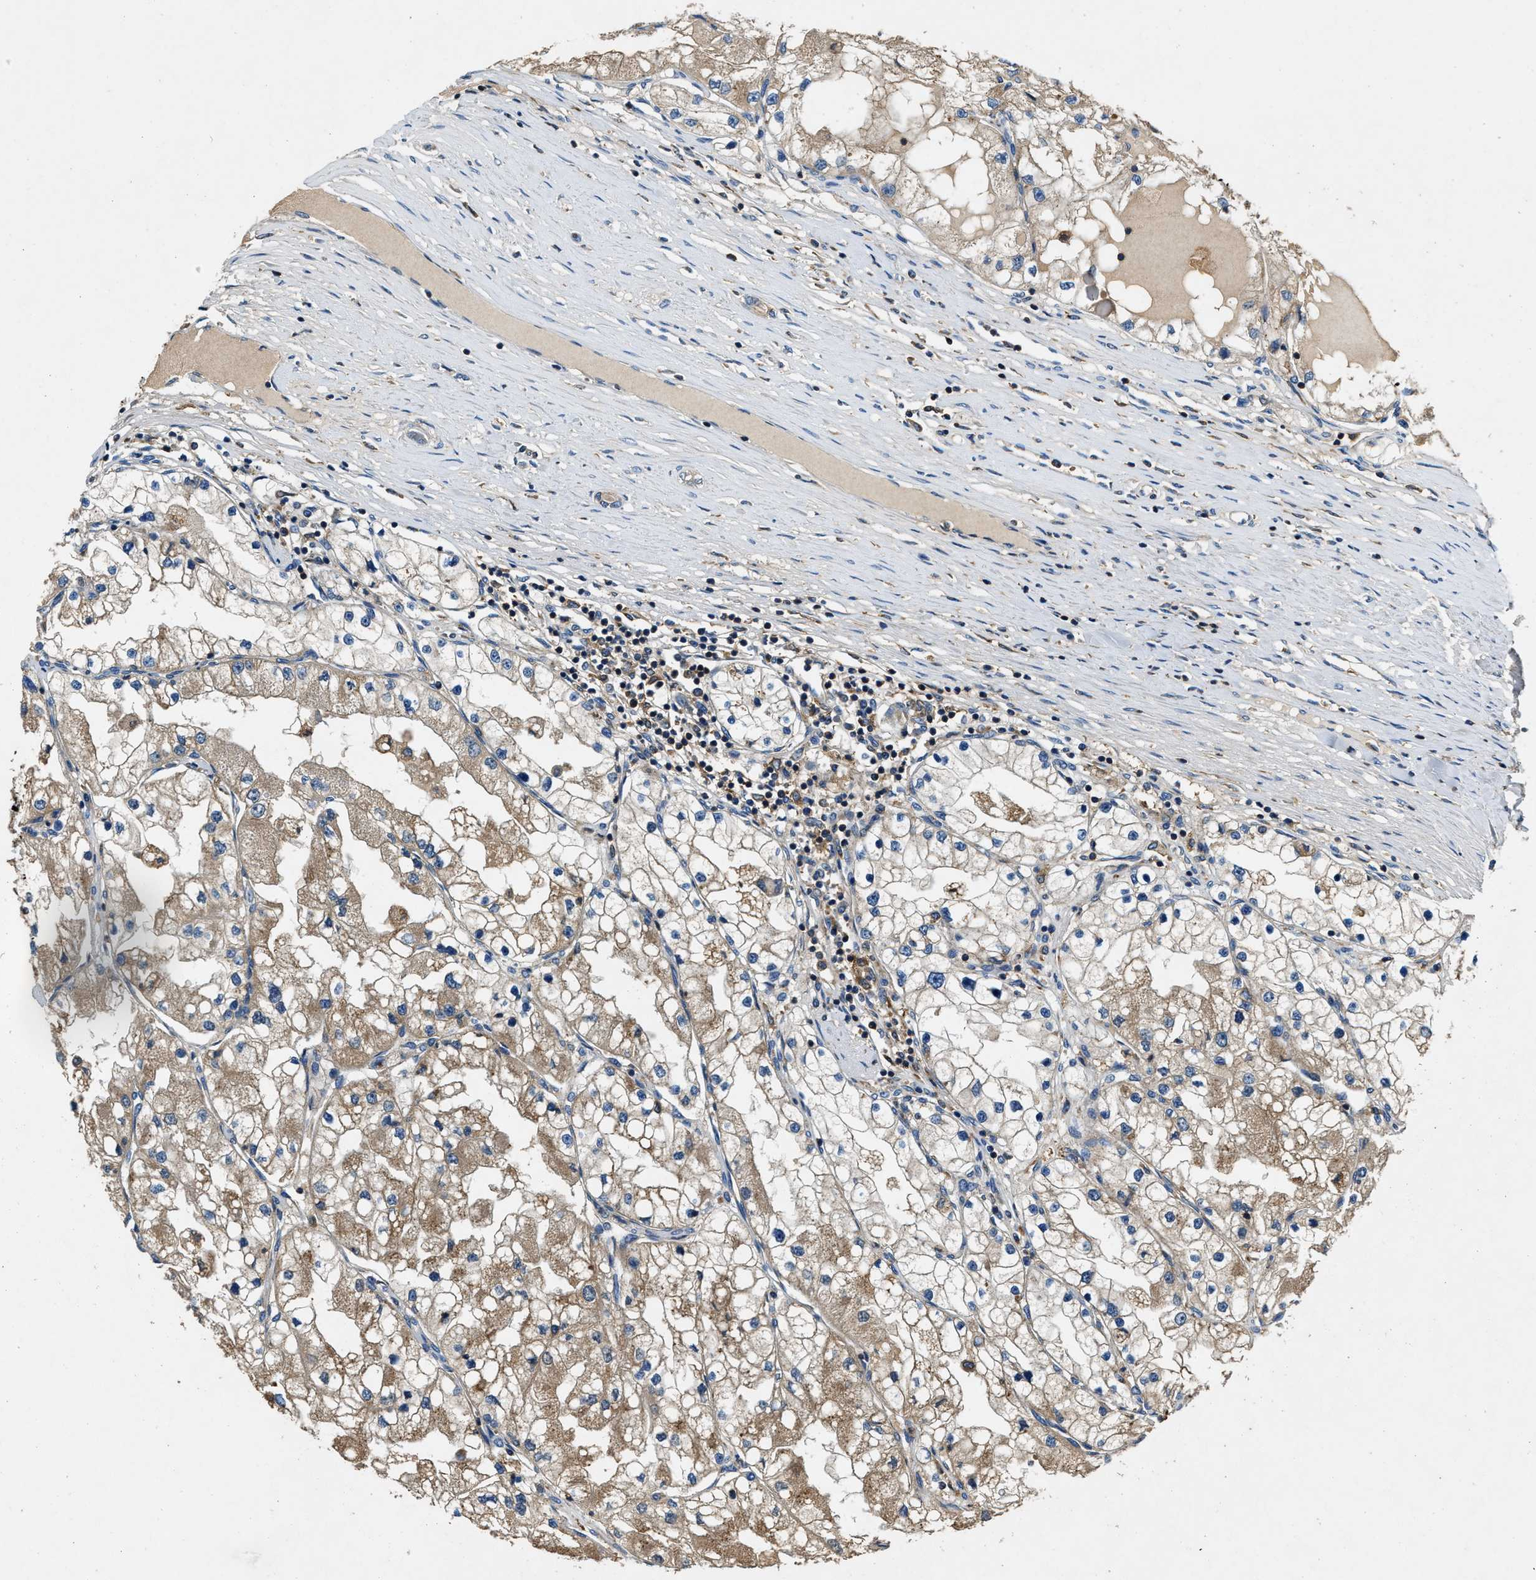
{"staining": {"intensity": "weak", "quantity": ">75%", "location": "cytoplasmic/membranous"}, "tissue": "renal cancer", "cell_type": "Tumor cells", "image_type": "cancer", "snomed": [{"axis": "morphology", "description": "Adenocarcinoma, NOS"}, {"axis": "topography", "description": "Kidney"}], "caption": "The photomicrograph displays staining of renal cancer (adenocarcinoma), revealing weak cytoplasmic/membranous protein positivity (brown color) within tumor cells. The staining was performed using DAB (3,3'-diaminobenzidine), with brown indicating positive protein expression. Nuclei are stained blue with hematoxylin.", "gene": "BLOC1S1", "patient": {"sex": "male", "age": 68}}